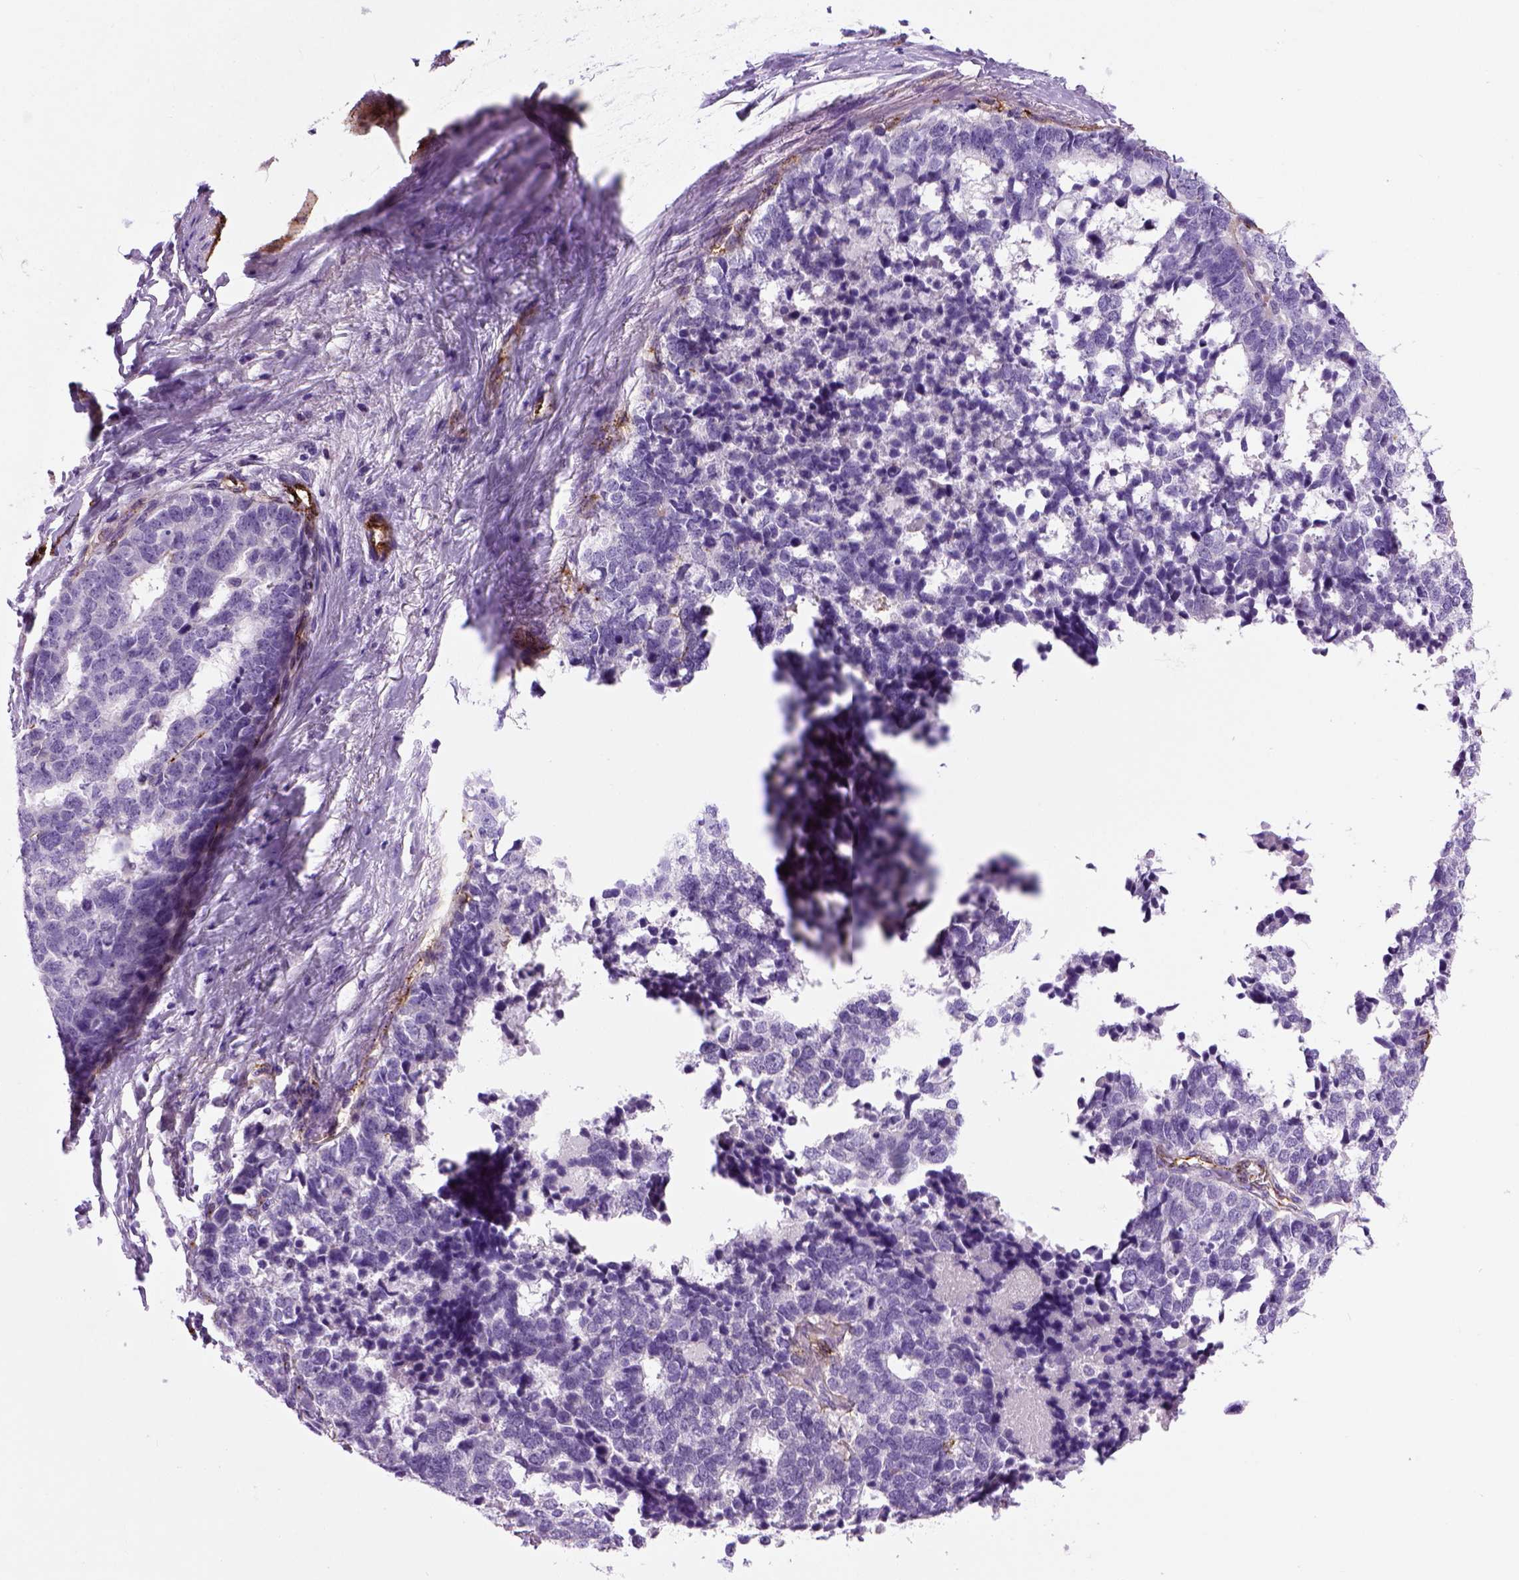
{"staining": {"intensity": "negative", "quantity": "none", "location": "none"}, "tissue": "stomach cancer", "cell_type": "Tumor cells", "image_type": "cancer", "snomed": [{"axis": "morphology", "description": "Adenocarcinoma, NOS"}, {"axis": "topography", "description": "Stomach"}], "caption": "Immunohistochemistry (IHC) photomicrograph of neoplastic tissue: stomach cancer (adenocarcinoma) stained with DAB (3,3'-diaminobenzidine) shows no significant protein staining in tumor cells.", "gene": "VWF", "patient": {"sex": "male", "age": 69}}